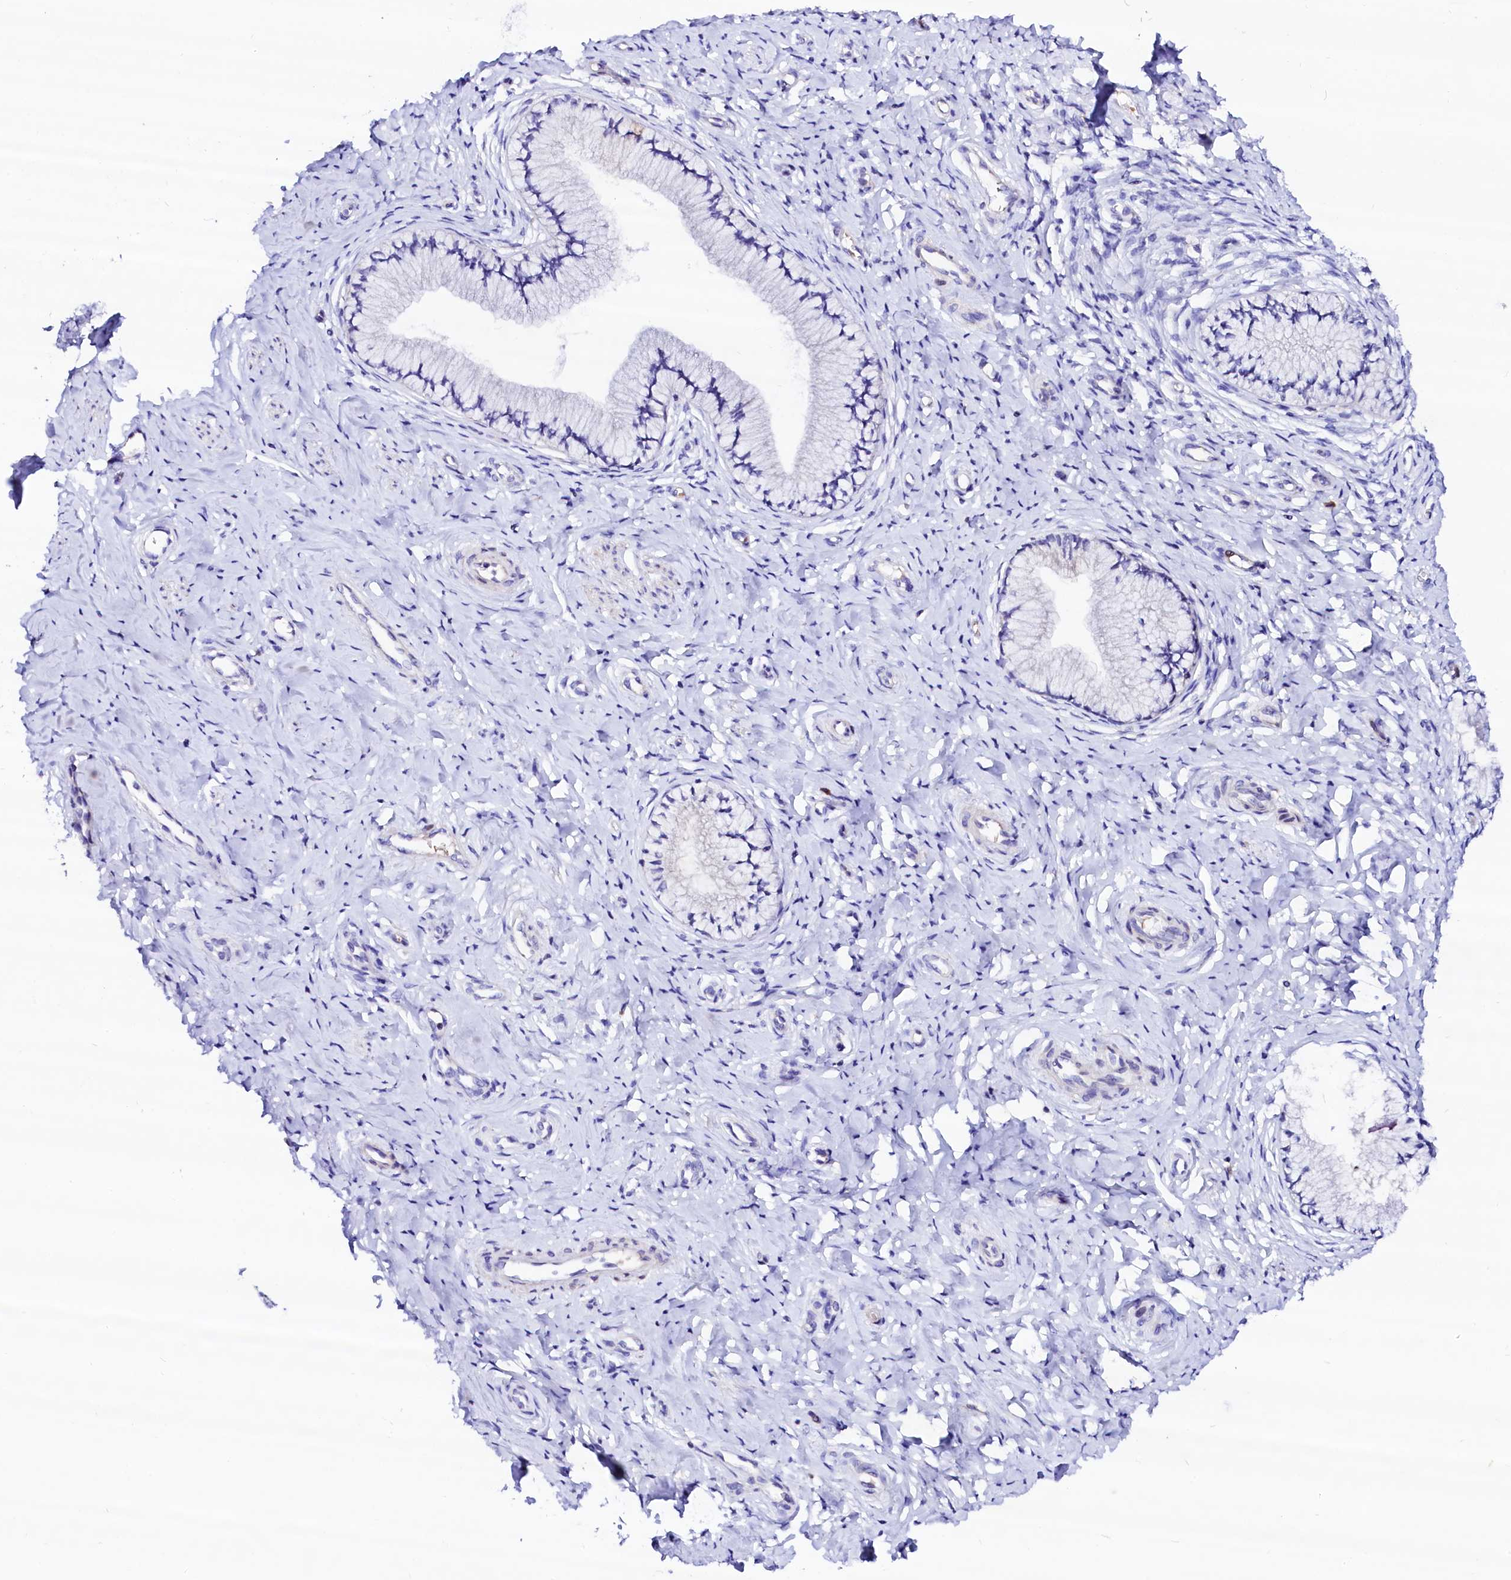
{"staining": {"intensity": "negative", "quantity": "none", "location": "none"}, "tissue": "cervix", "cell_type": "Glandular cells", "image_type": "normal", "snomed": [{"axis": "morphology", "description": "Normal tissue, NOS"}, {"axis": "topography", "description": "Cervix"}], "caption": "Protein analysis of benign cervix reveals no significant expression in glandular cells. (DAB immunohistochemistry (IHC), high magnification).", "gene": "BTBD16", "patient": {"sex": "female", "age": 36}}